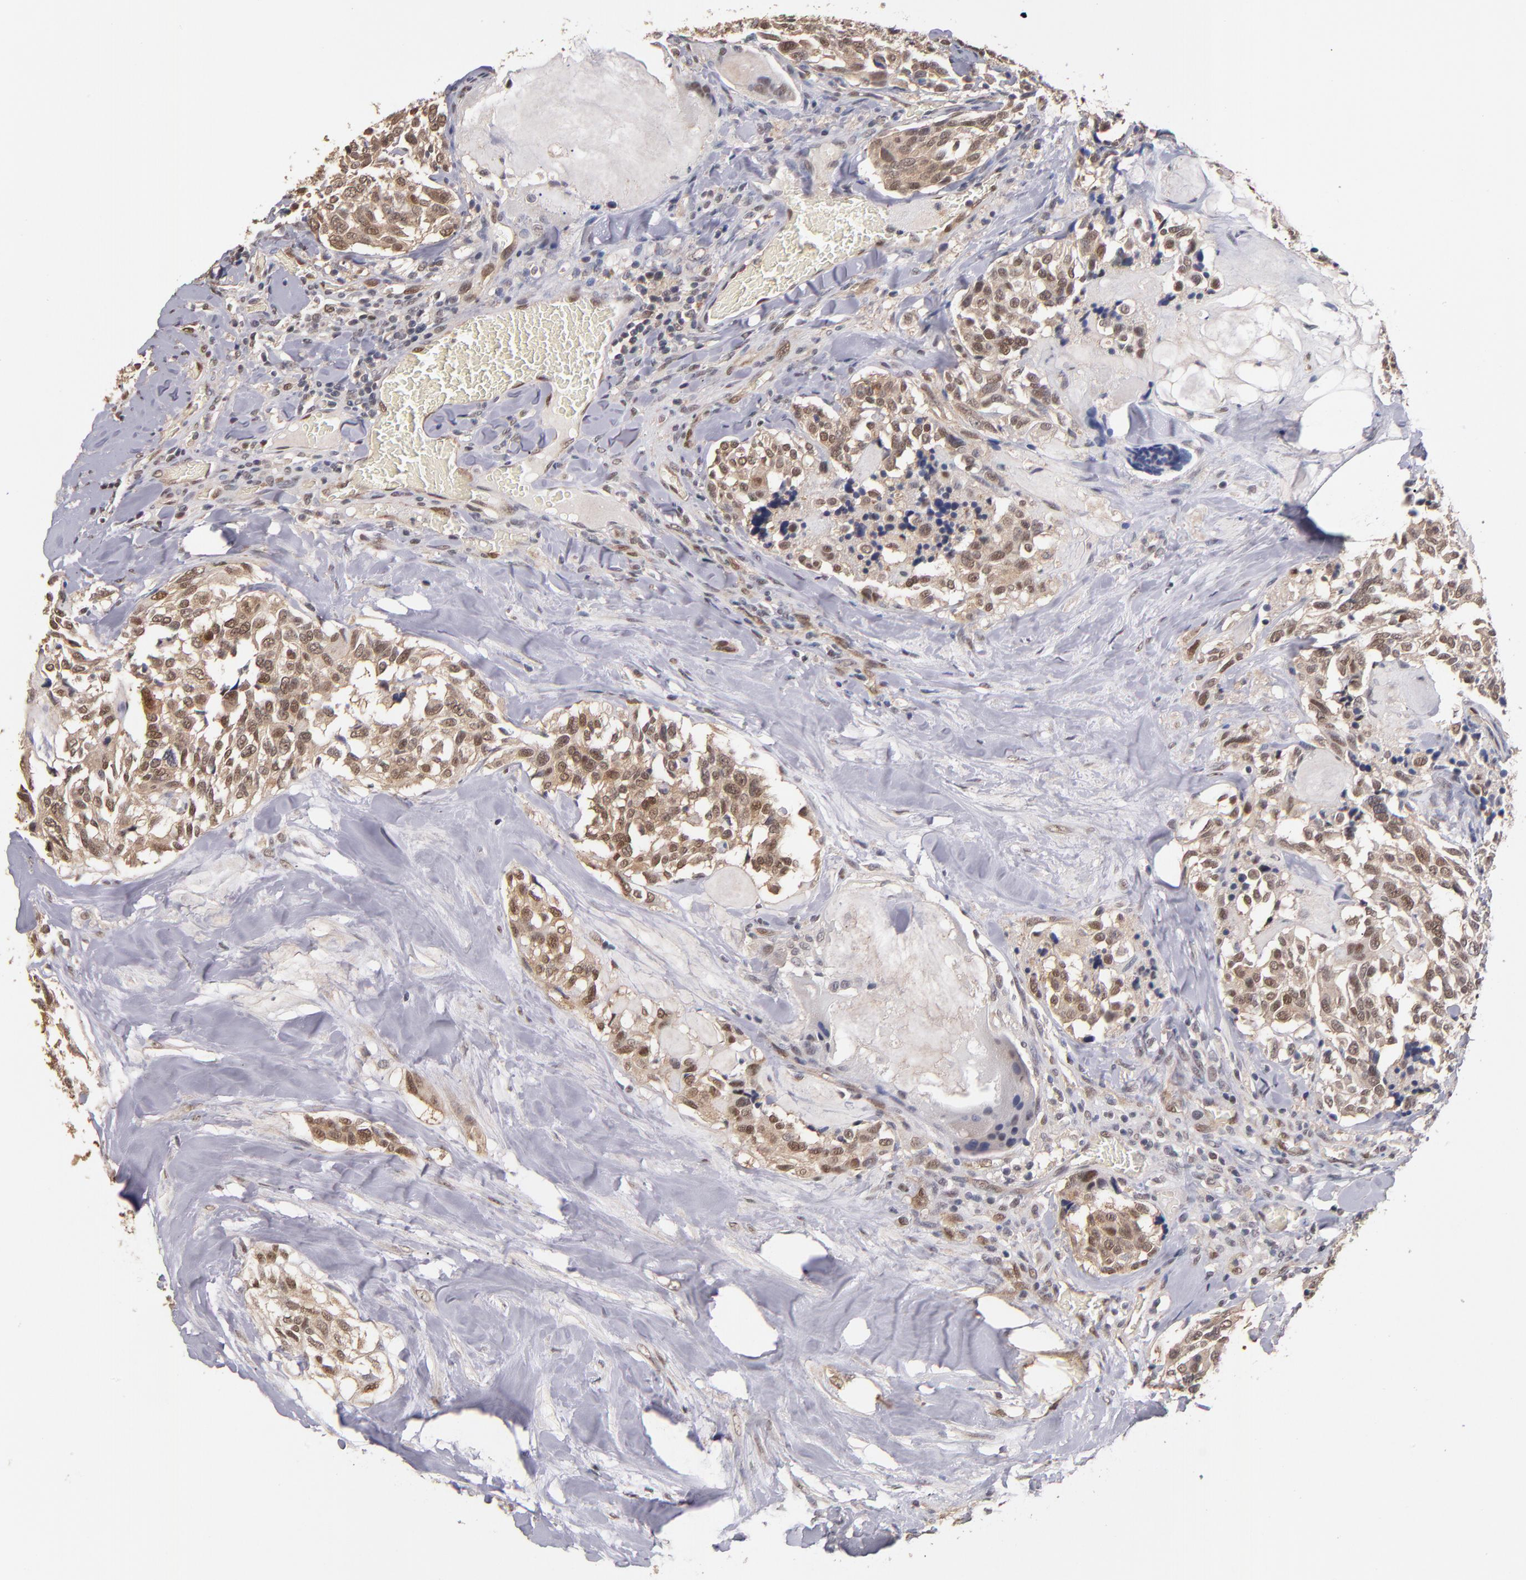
{"staining": {"intensity": "weak", "quantity": "25%-75%", "location": "cytoplasmic/membranous,nuclear"}, "tissue": "thyroid cancer", "cell_type": "Tumor cells", "image_type": "cancer", "snomed": [{"axis": "morphology", "description": "Carcinoma, NOS"}, {"axis": "morphology", "description": "Carcinoid, malignant, NOS"}, {"axis": "topography", "description": "Thyroid gland"}], "caption": "Immunohistochemical staining of thyroid cancer exhibits weak cytoplasmic/membranous and nuclear protein expression in about 25%-75% of tumor cells. The protein of interest is stained brown, and the nuclei are stained in blue (DAB IHC with brightfield microscopy, high magnification).", "gene": "PSMD10", "patient": {"sex": "male", "age": 33}}